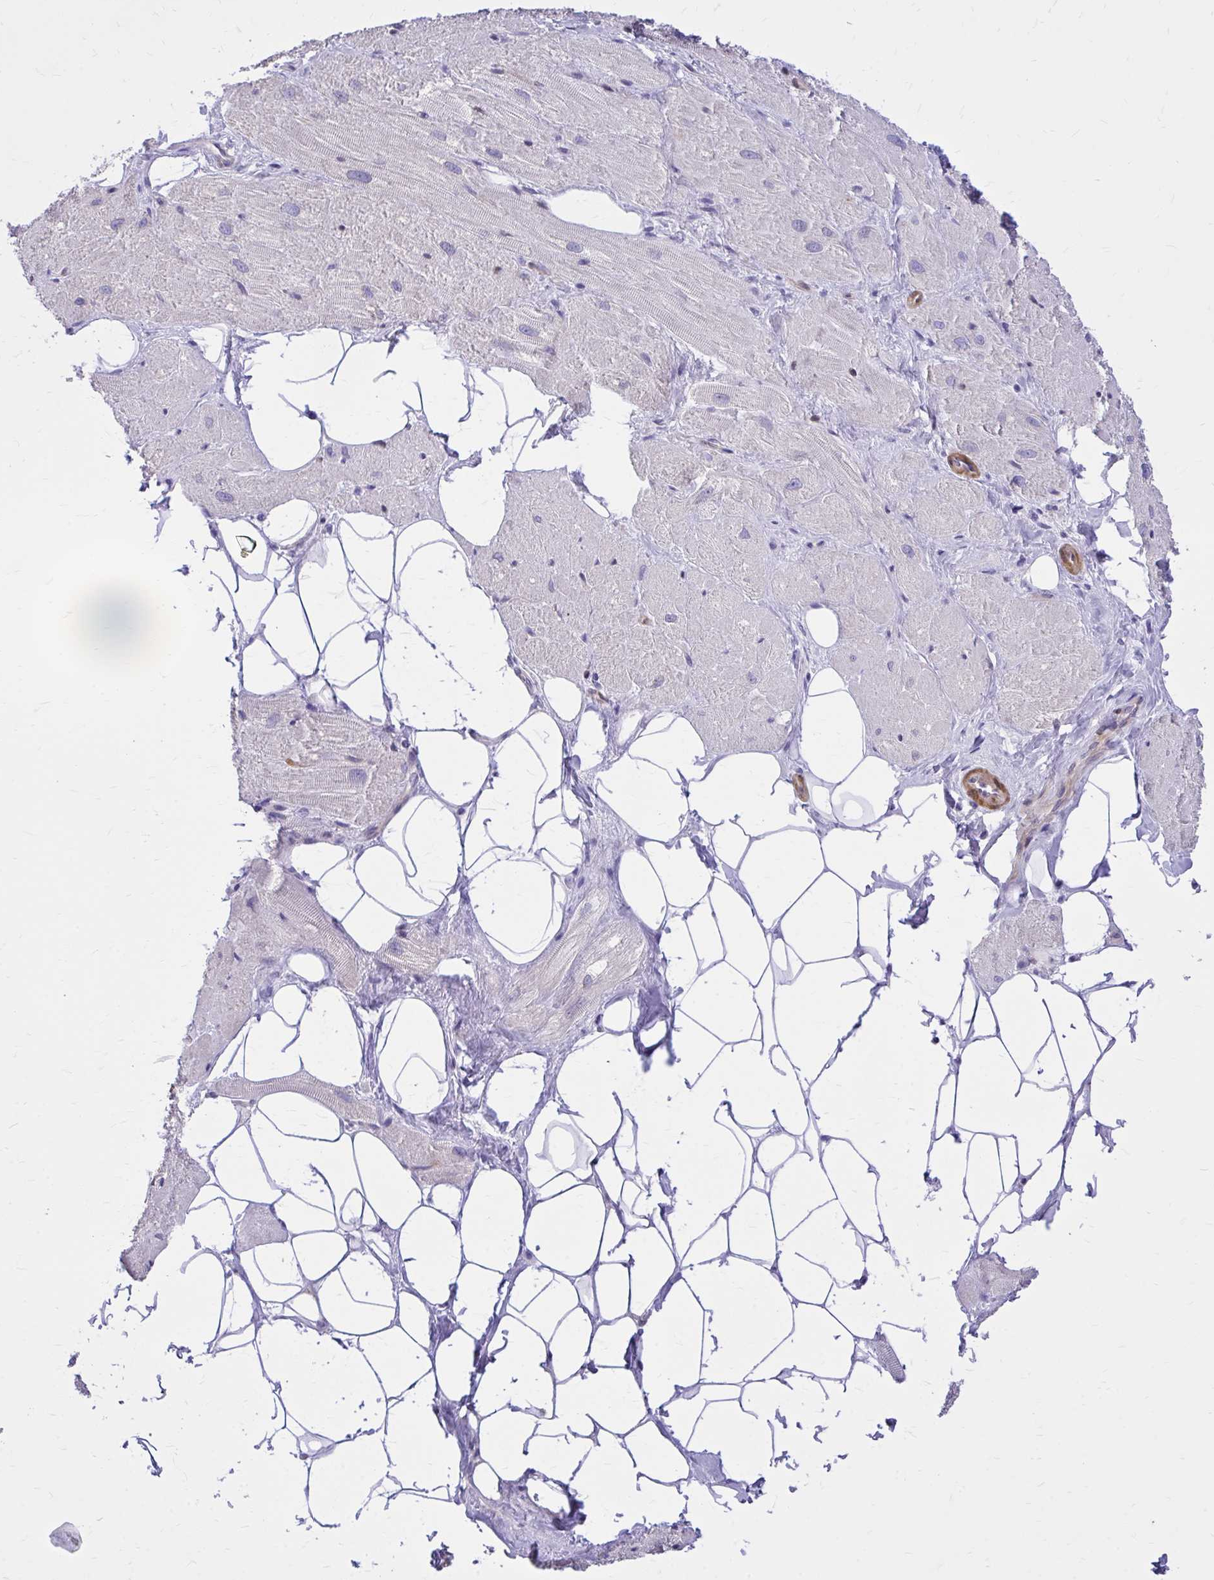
{"staining": {"intensity": "negative", "quantity": "none", "location": "none"}, "tissue": "heart muscle", "cell_type": "Cardiomyocytes", "image_type": "normal", "snomed": [{"axis": "morphology", "description": "Normal tissue, NOS"}, {"axis": "topography", "description": "Heart"}], "caption": "This is a histopathology image of immunohistochemistry (IHC) staining of benign heart muscle, which shows no positivity in cardiomyocytes. (Stains: DAB (3,3'-diaminobenzidine) IHC with hematoxylin counter stain, Microscopy: brightfield microscopy at high magnification).", "gene": "ADAMTSL1", "patient": {"sex": "male", "age": 62}}